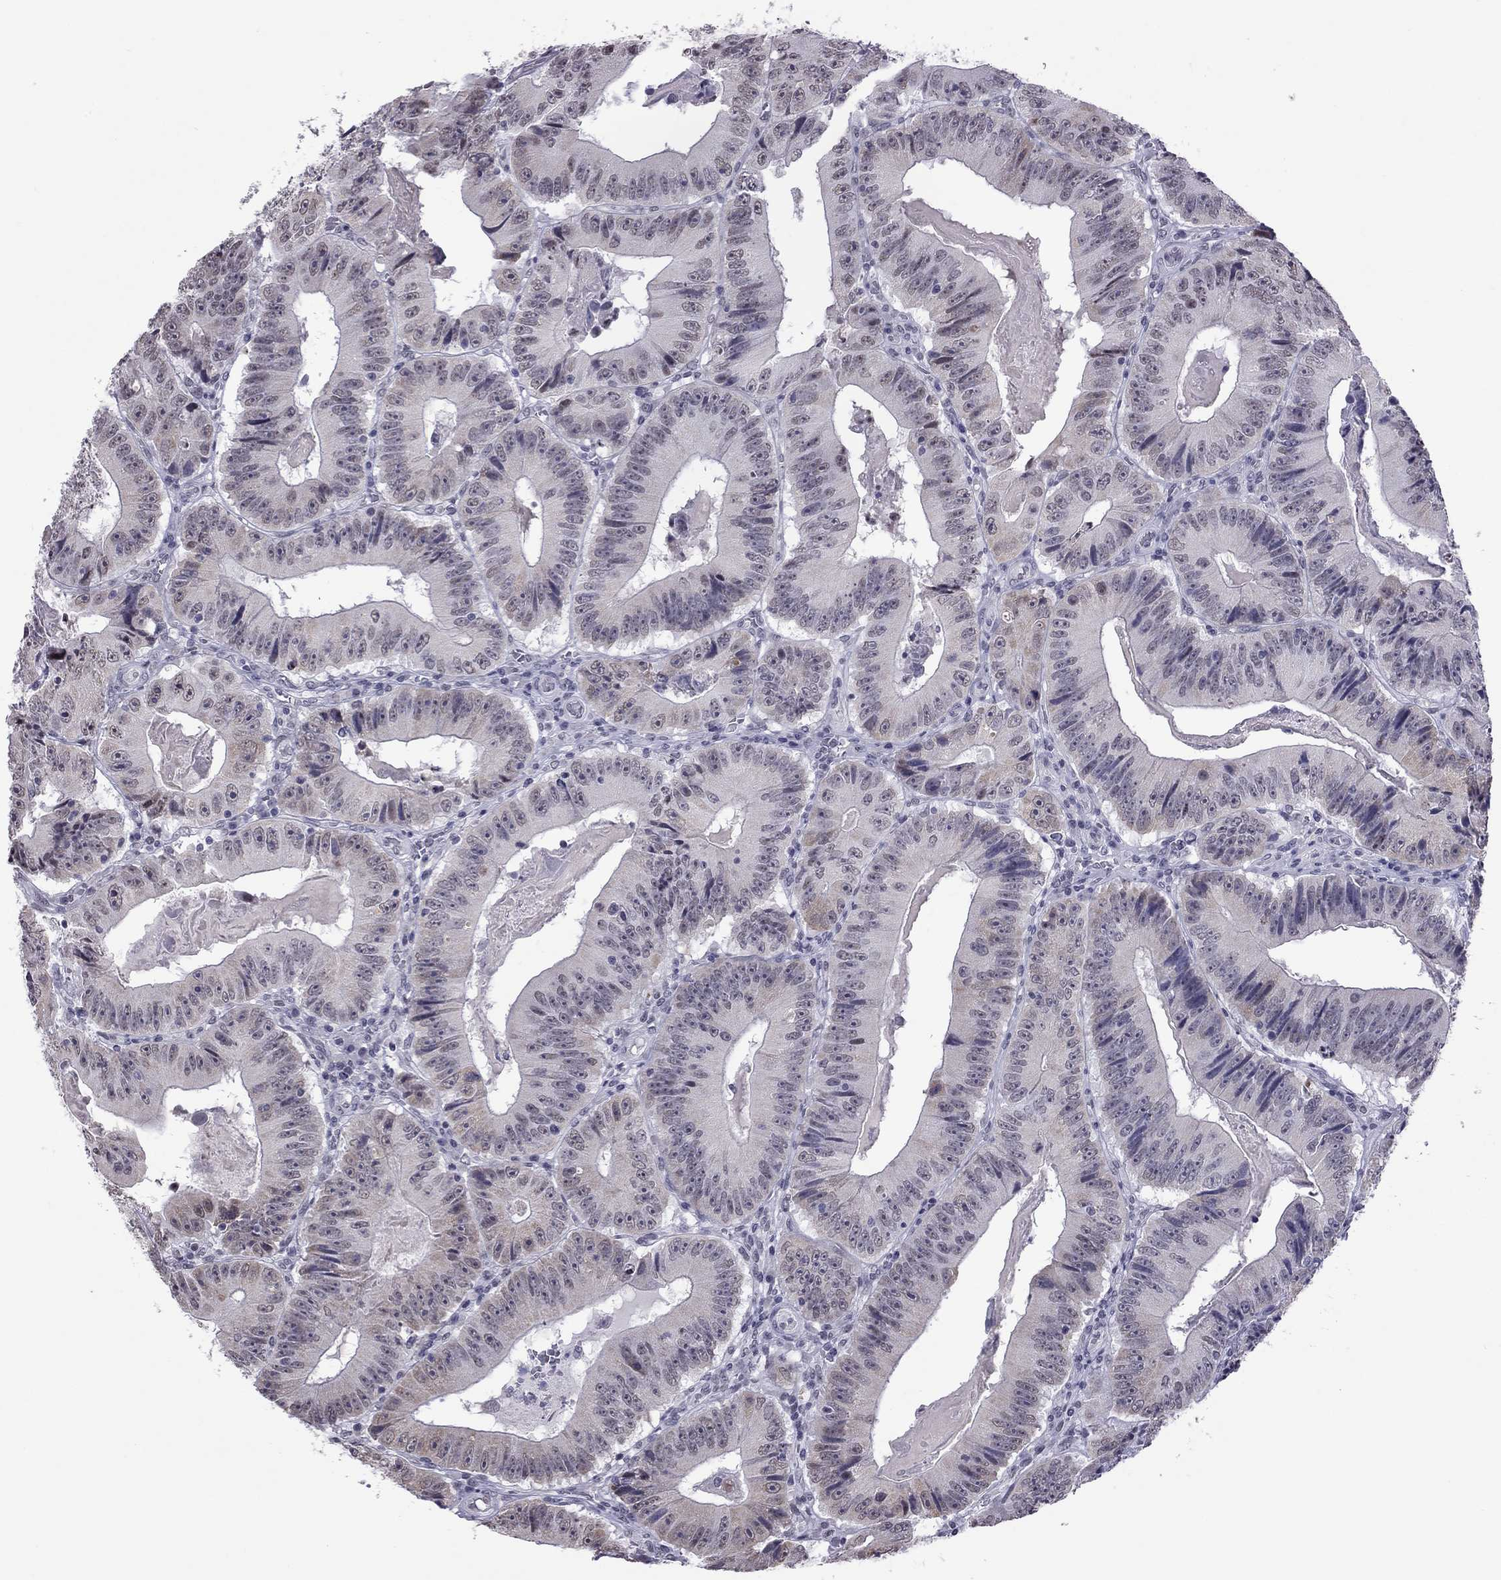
{"staining": {"intensity": "moderate", "quantity": "<25%", "location": "nuclear"}, "tissue": "colorectal cancer", "cell_type": "Tumor cells", "image_type": "cancer", "snomed": [{"axis": "morphology", "description": "Adenocarcinoma, NOS"}, {"axis": "topography", "description": "Colon"}], "caption": "Protein analysis of colorectal adenocarcinoma tissue reveals moderate nuclear staining in about <25% of tumor cells.", "gene": "PPP1R3A", "patient": {"sex": "female", "age": 86}}